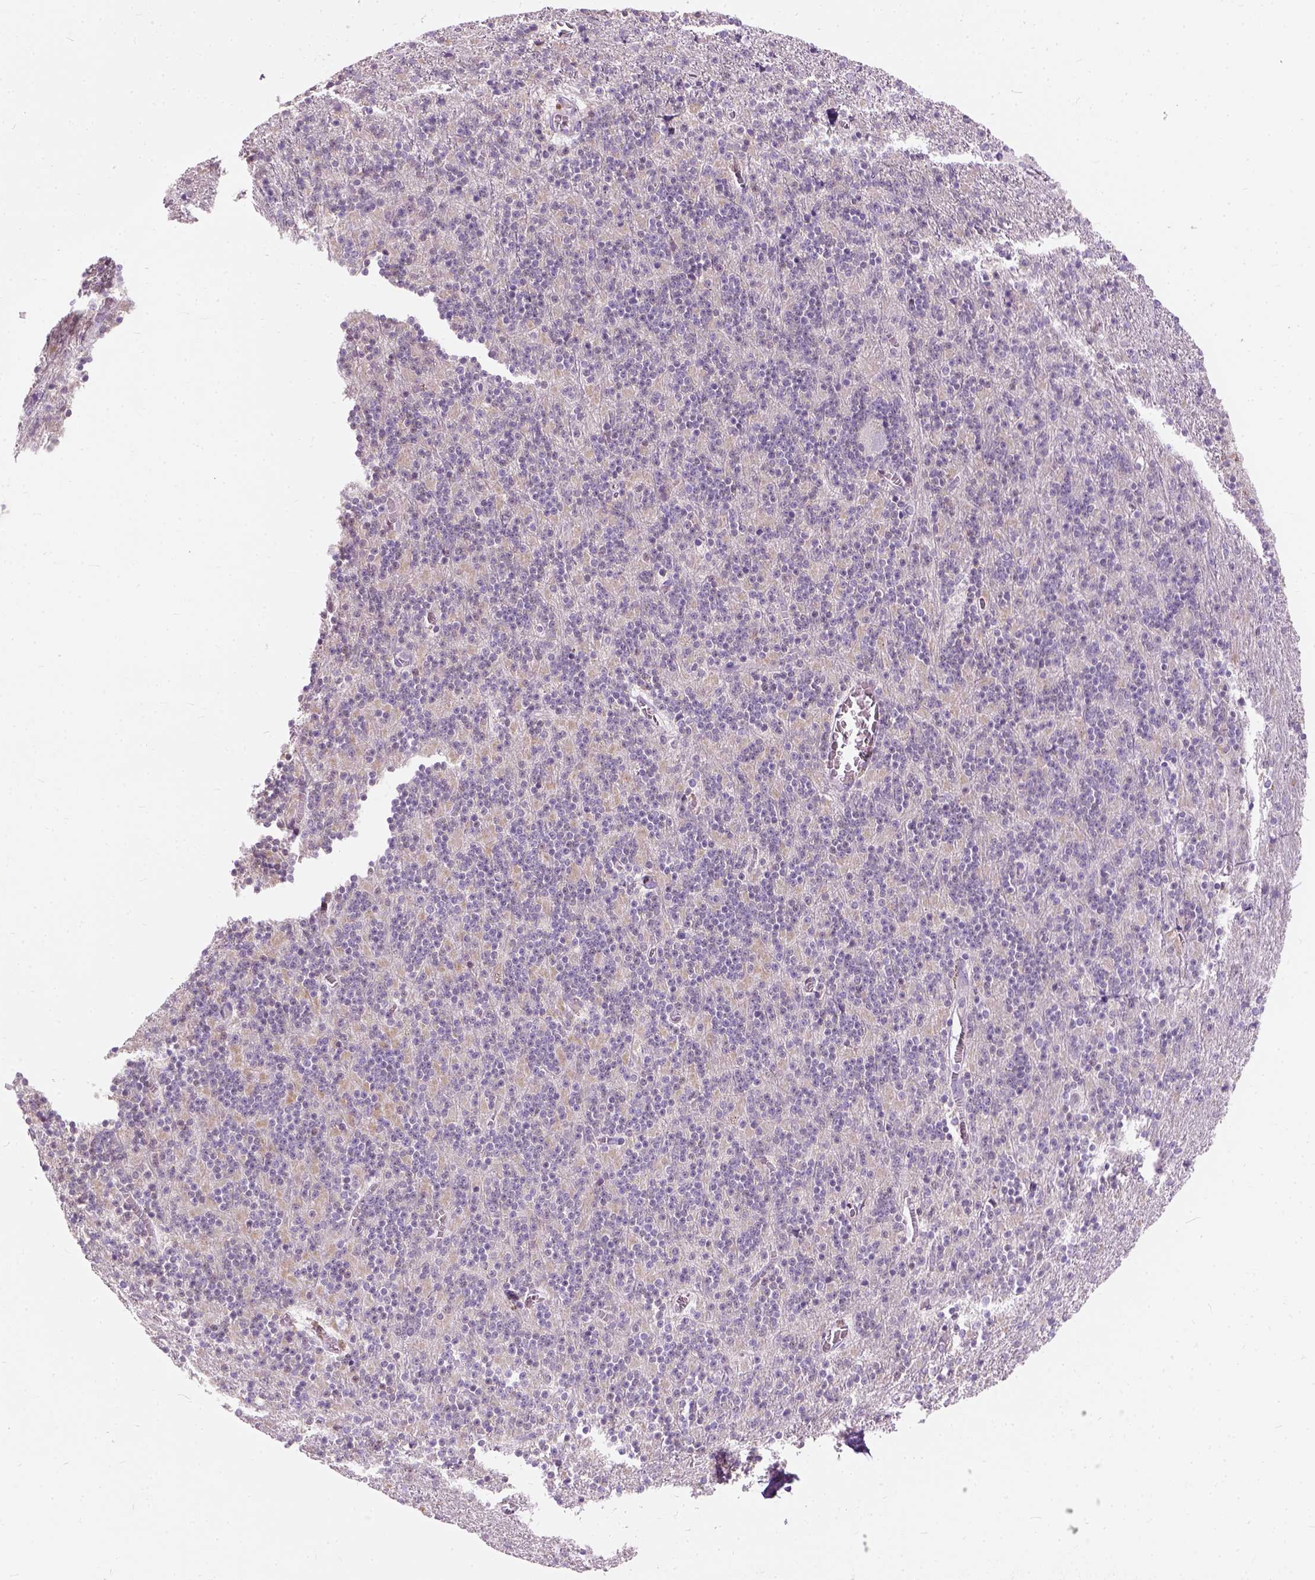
{"staining": {"intensity": "negative", "quantity": "none", "location": "none"}, "tissue": "cerebellum", "cell_type": "Cells in granular layer", "image_type": "normal", "snomed": [{"axis": "morphology", "description": "Normal tissue, NOS"}, {"axis": "topography", "description": "Cerebellum"}], "caption": "Immunohistochemistry (IHC) histopathology image of normal human cerebellum stained for a protein (brown), which demonstrates no staining in cells in granular layer.", "gene": "TRIM72", "patient": {"sex": "male", "age": 70}}